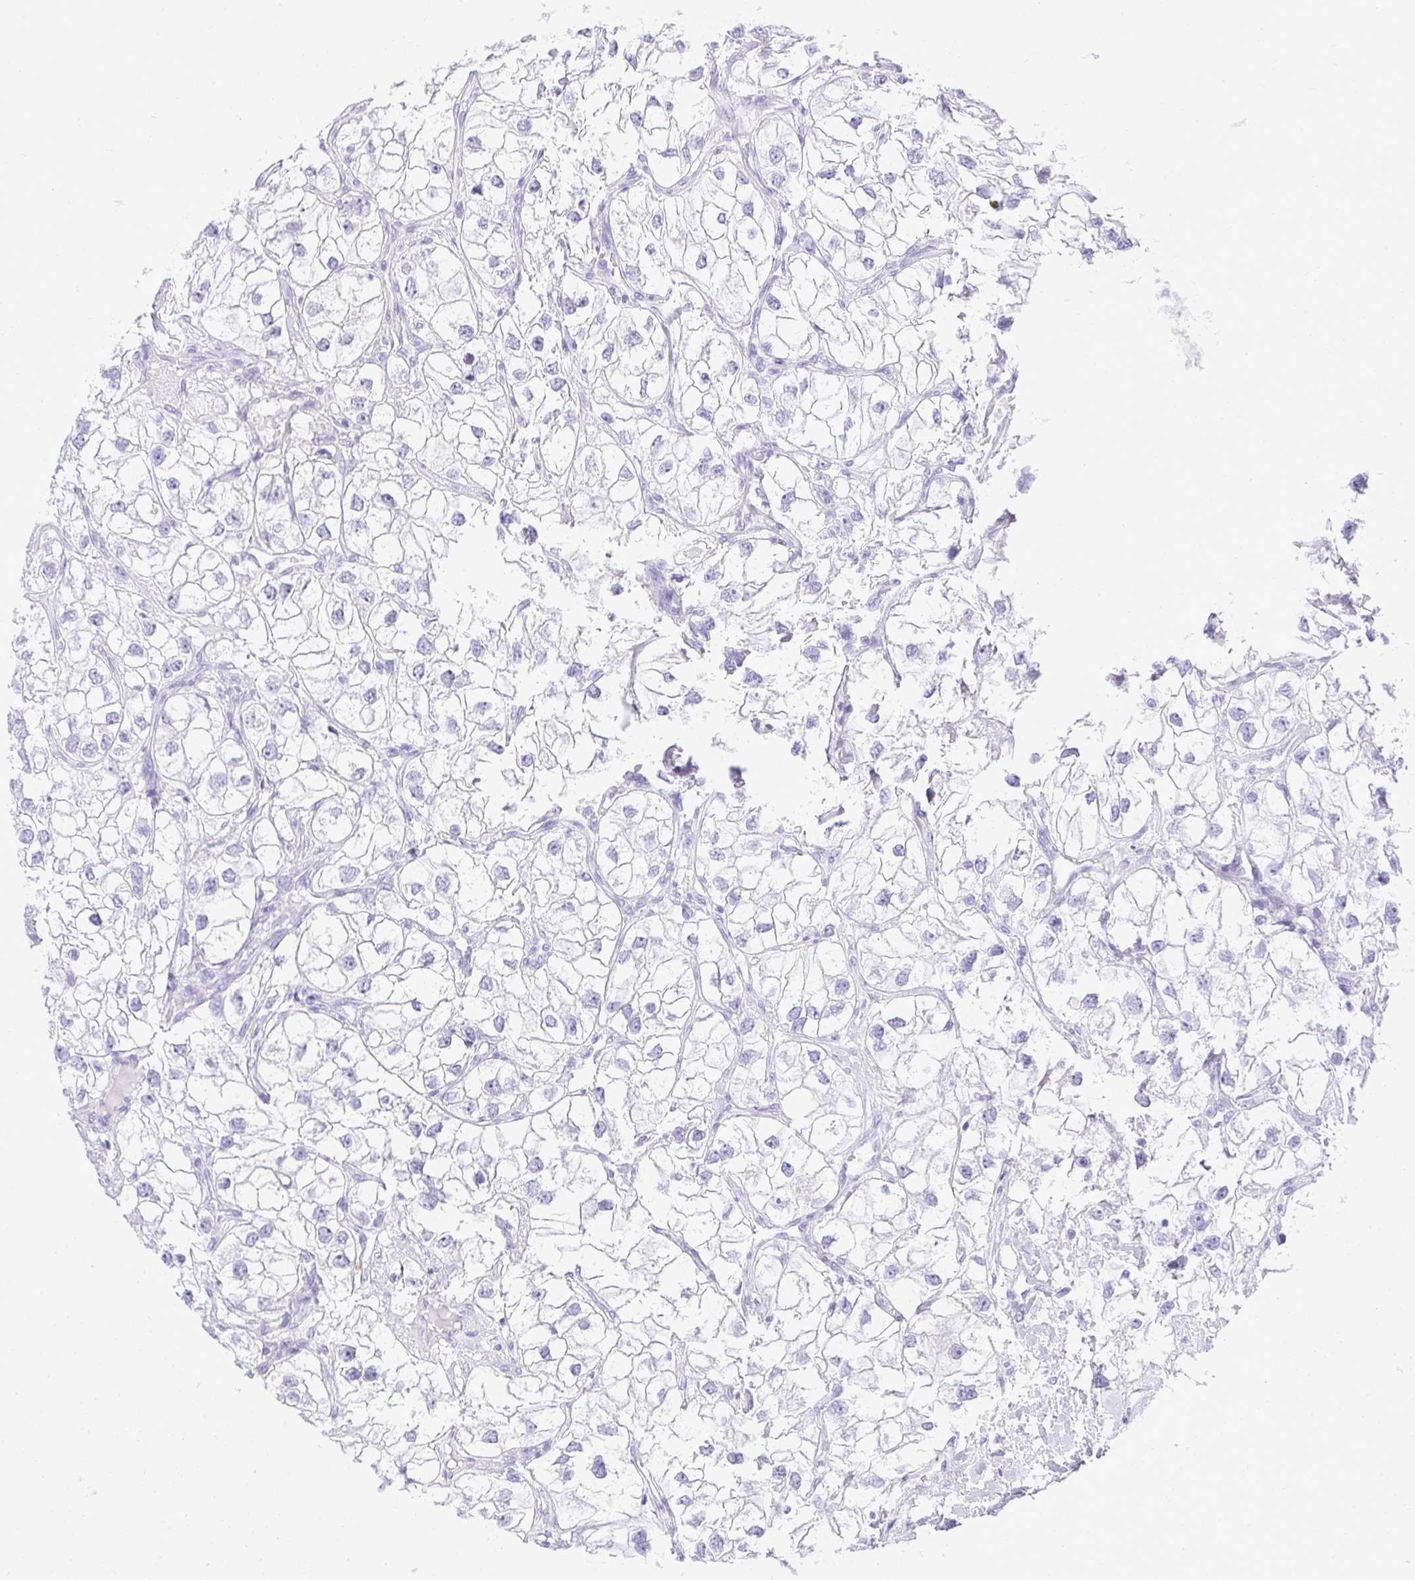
{"staining": {"intensity": "negative", "quantity": "none", "location": "none"}, "tissue": "renal cancer", "cell_type": "Tumor cells", "image_type": "cancer", "snomed": [{"axis": "morphology", "description": "Adenocarcinoma, NOS"}, {"axis": "topography", "description": "Kidney"}], "caption": "Tumor cells show no significant protein staining in adenocarcinoma (renal).", "gene": "CDADC1", "patient": {"sex": "male", "age": 59}}